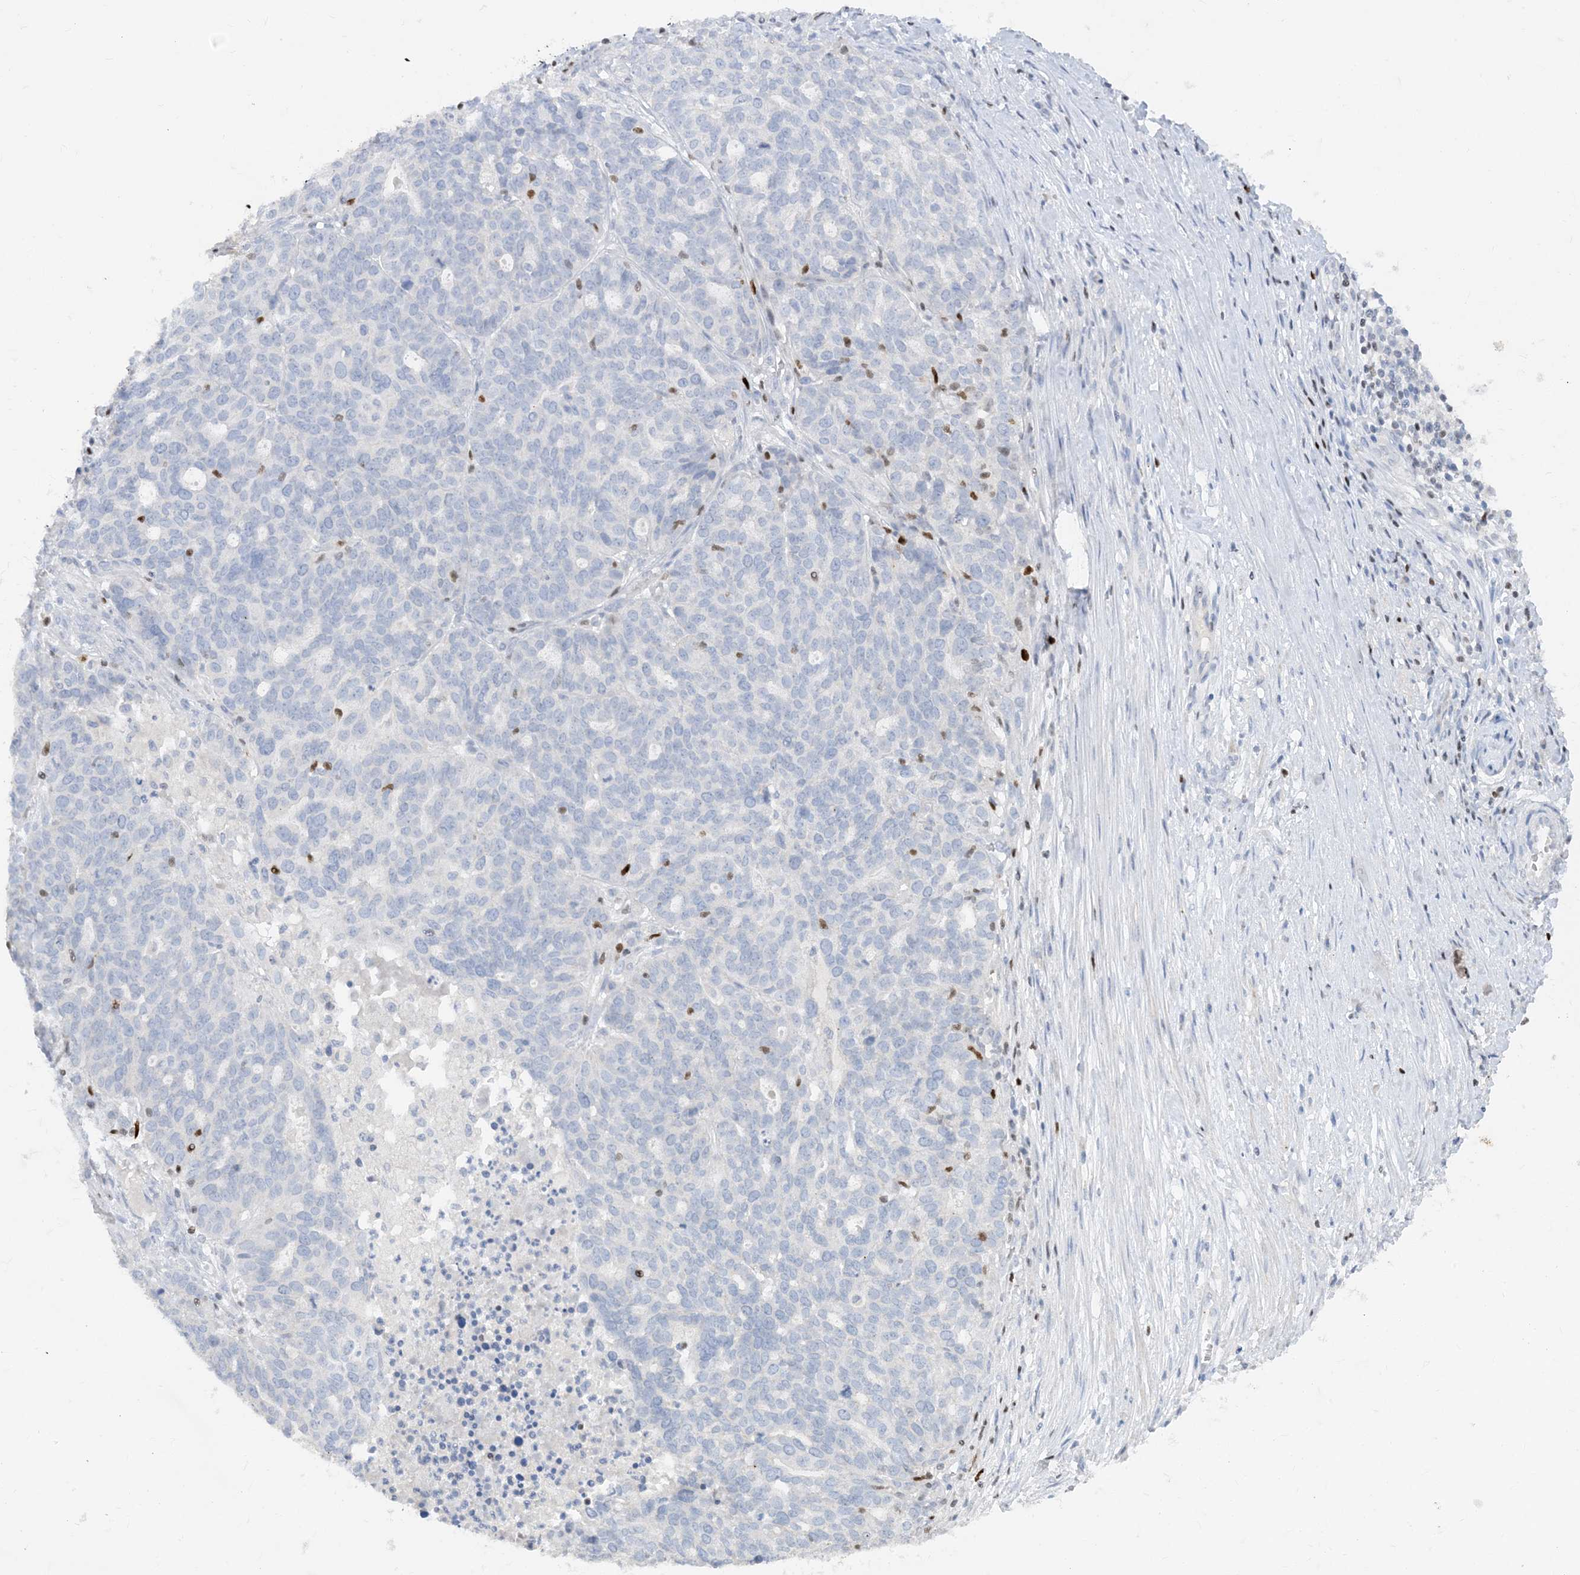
{"staining": {"intensity": "negative", "quantity": "none", "location": "none"}, "tissue": "ovarian cancer", "cell_type": "Tumor cells", "image_type": "cancer", "snomed": [{"axis": "morphology", "description": "Cystadenocarcinoma, serous, NOS"}, {"axis": "topography", "description": "Ovary"}], "caption": "Immunohistochemistry (IHC) micrograph of neoplastic tissue: human ovarian serous cystadenocarcinoma stained with DAB shows no significant protein positivity in tumor cells.", "gene": "TBX21", "patient": {"sex": "female", "age": 59}}